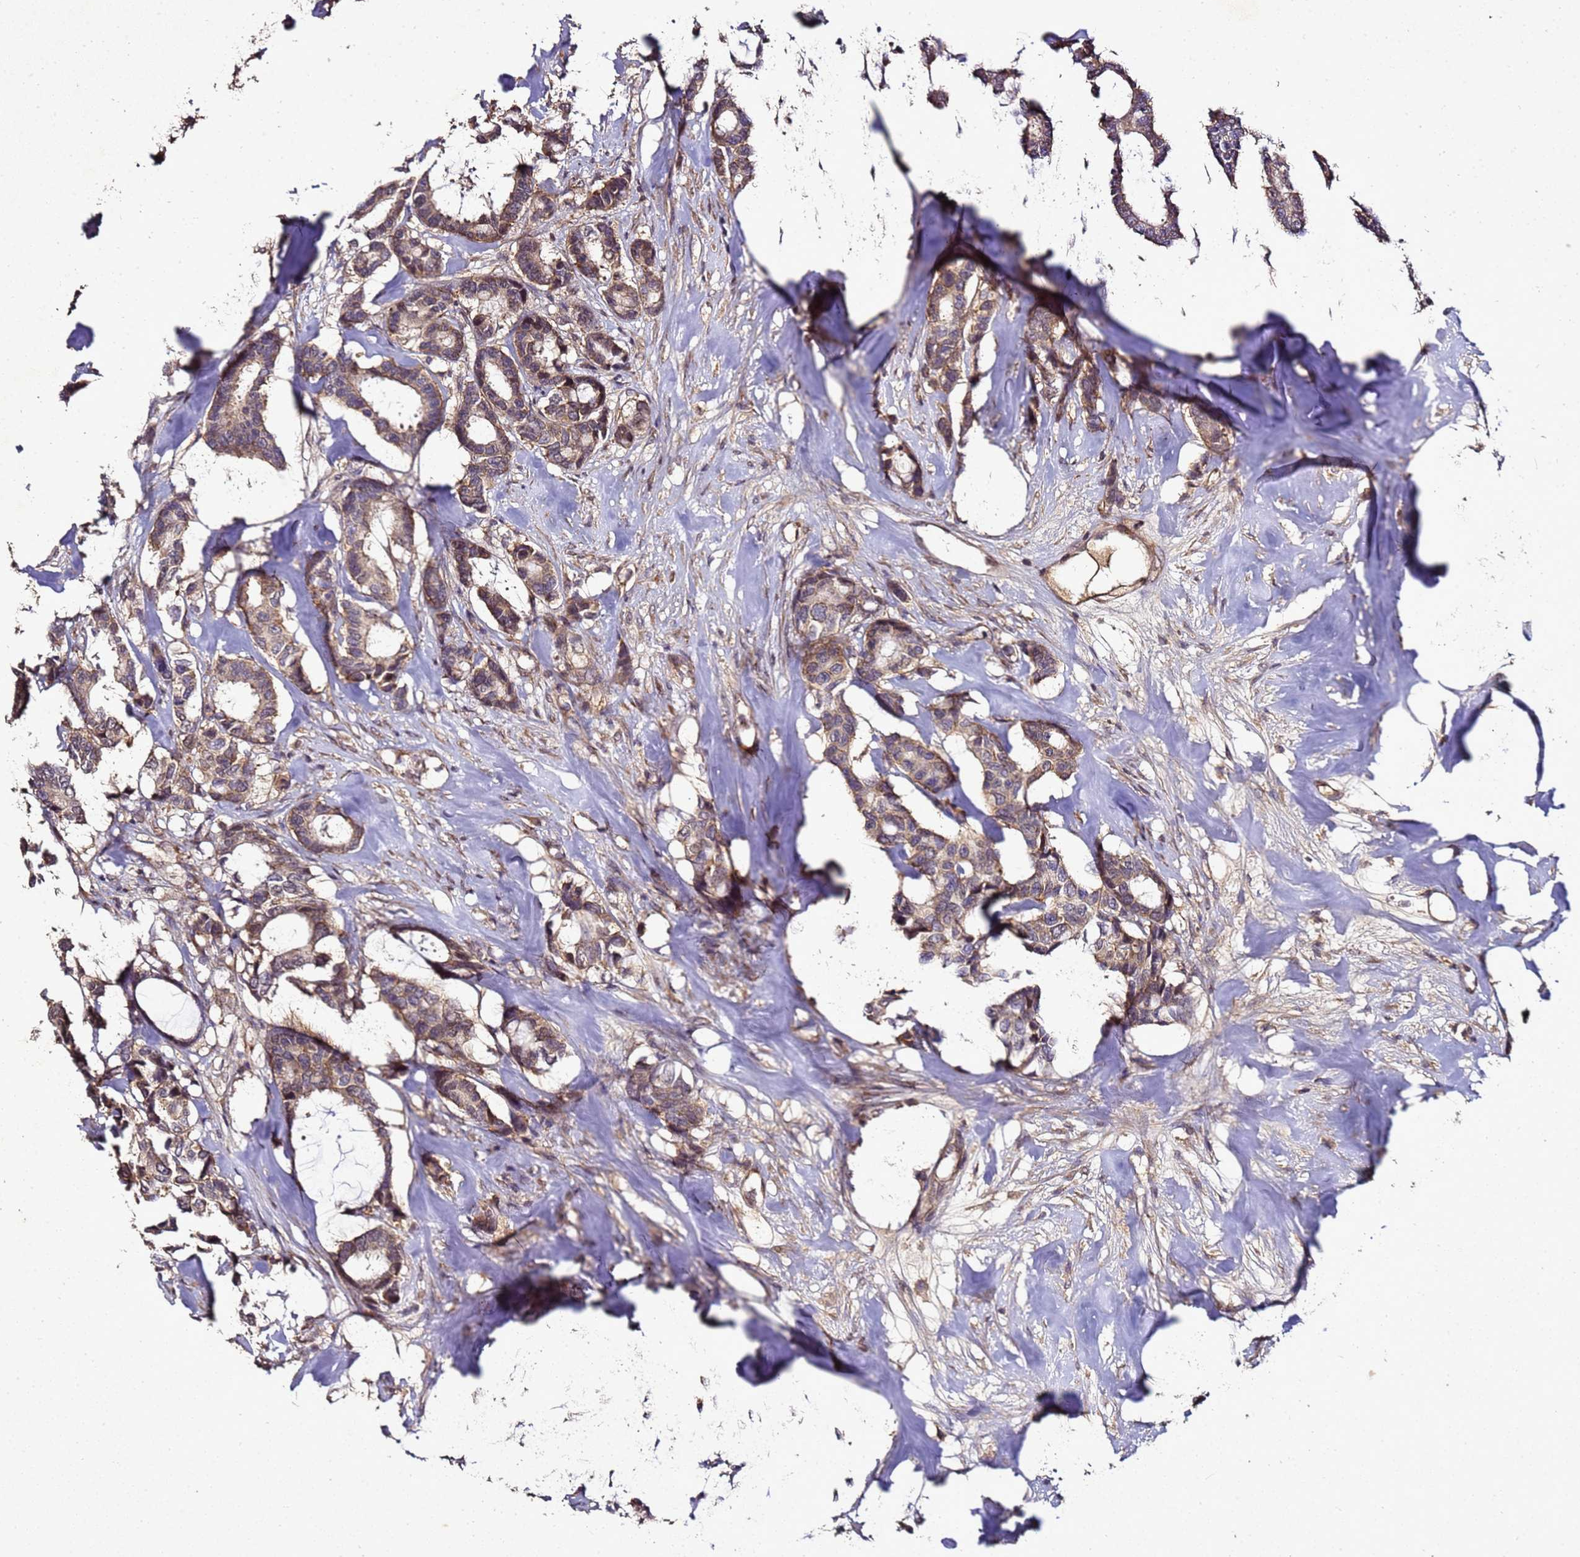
{"staining": {"intensity": "weak", "quantity": ">75%", "location": "cytoplasmic/membranous"}, "tissue": "breast cancer", "cell_type": "Tumor cells", "image_type": "cancer", "snomed": [{"axis": "morphology", "description": "Duct carcinoma"}, {"axis": "topography", "description": "Breast"}], "caption": "Protein analysis of breast cancer tissue exhibits weak cytoplasmic/membranous expression in approximately >75% of tumor cells. The staining was performed using DAB (3,3'-diaminobenzidine), with brown indicating positive protein expression. Nuclei are stained blue with hematoxylin.", "gene": "ANKRD17", "patient": {"sex": "female", "age": 87}}